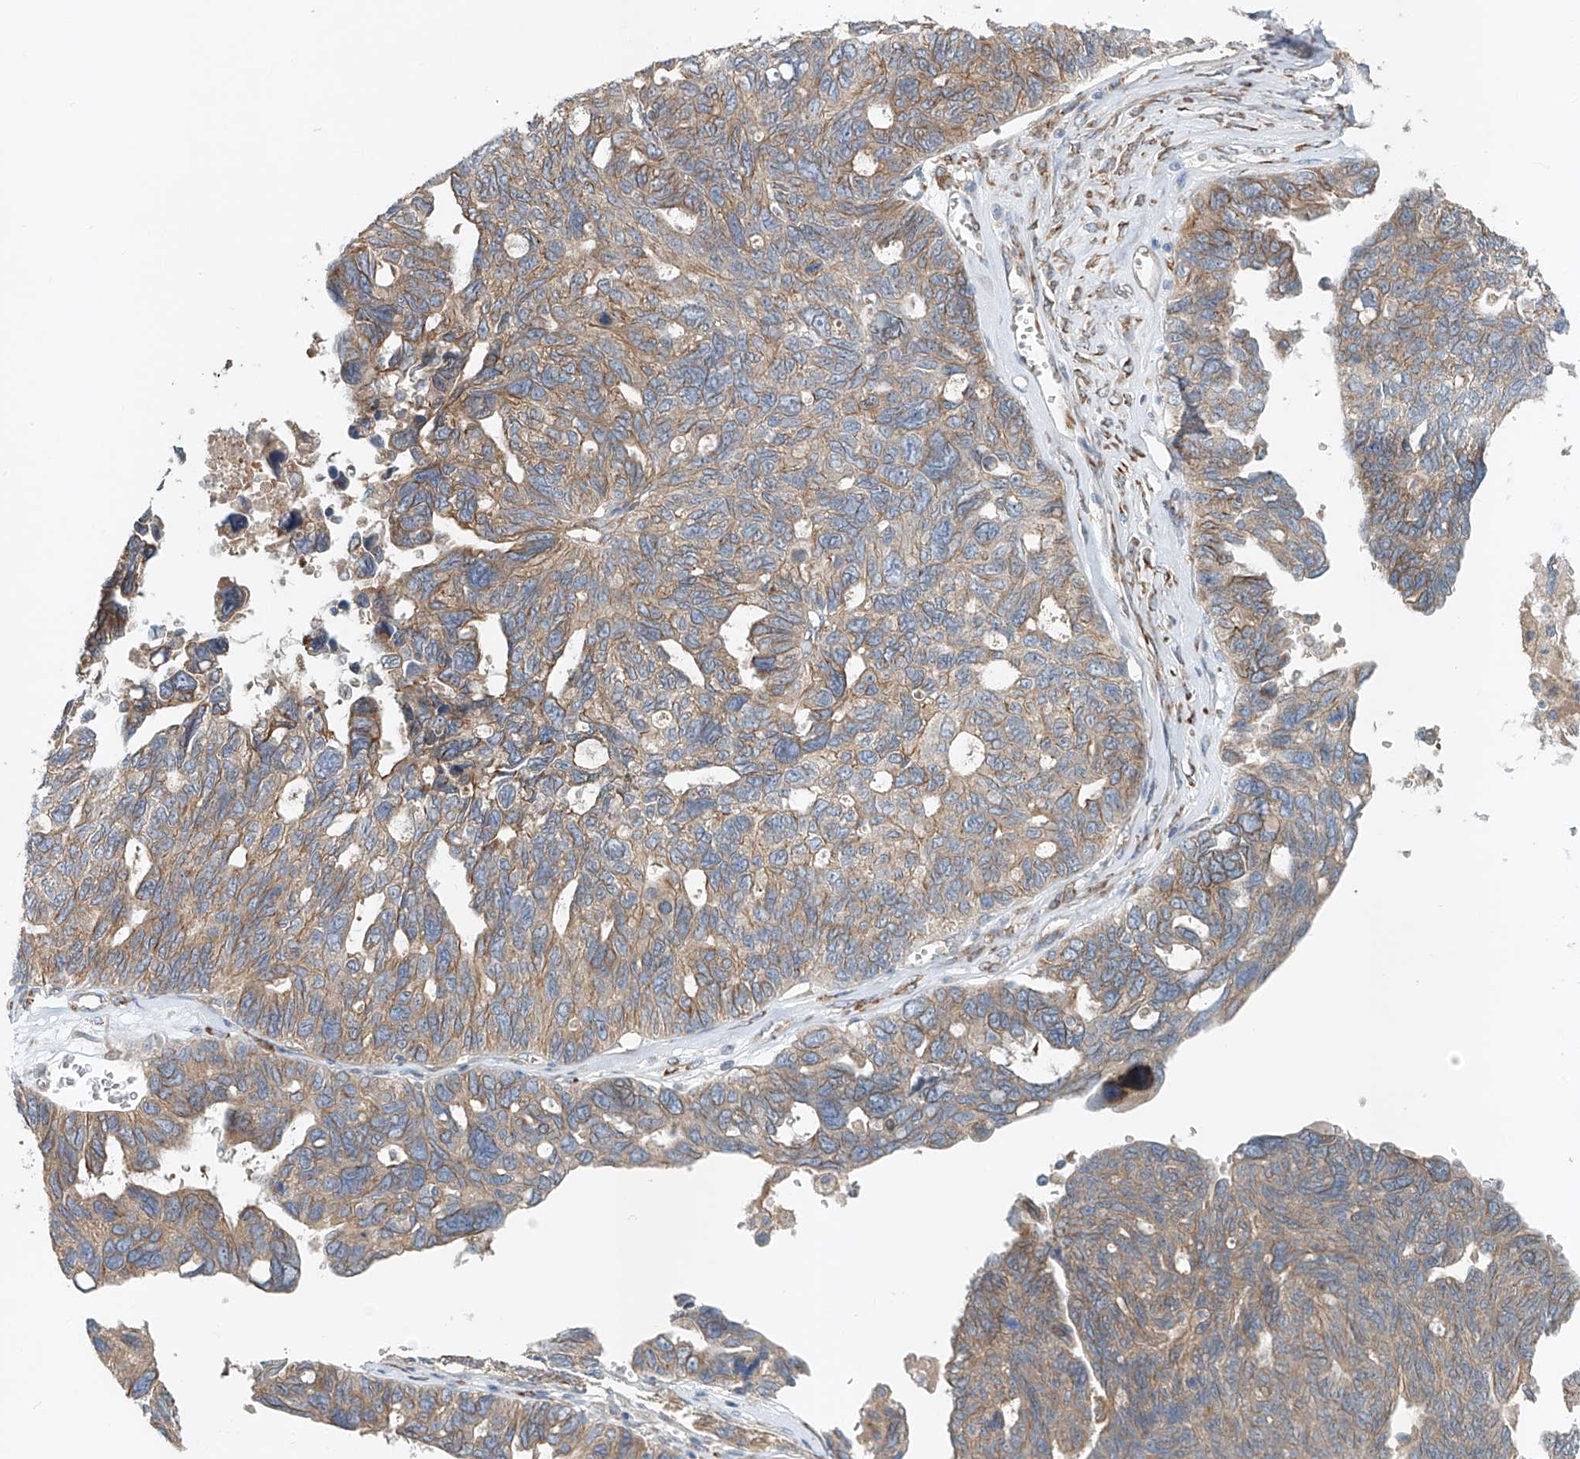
{"staining": {"intensity": "weak", "quantity": ">75%", "location": "cytoplasmic/membranous"}, "tissue": "ovarian cancer", "cell_type": "Tumor cells", "image_type": "cancer", "snomed": [{"axis": "morphology", "description": "Cystadenocarcinoma, serous, NOS"}, {"axis": "topography", "description": "Ovary"}], "caption": "A brown stain labels weak cytoplasmic/membranous expression of a protein in human ovarian cancer tumor cells. (Stains: DAB (3,3'-diaminobenzidine) in brown, nuclei in blue, Microscopy: brightfield microscopy at high magnification).", "gene": "SNAP29", "patient": {"sex": "female", "age": 79}}